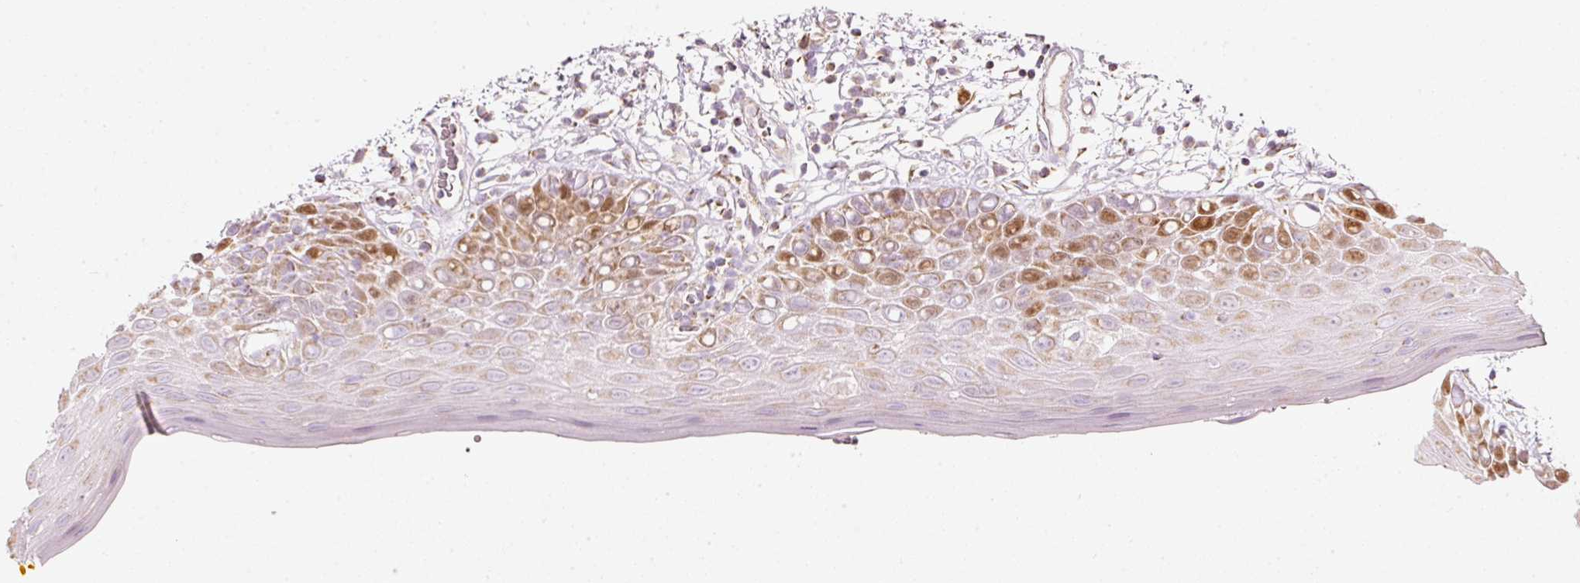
{"staining": {"intensity": "moderate", "quantity": "25%-75%", "location": "nuclear"}, "tissue": "oral mucosa", "cell_type": "Squamous epithelial cells", "image_type": "normal", "snomed": [{"axis": "morphology", "description": "Normal tissue, NOS"}, {"axis": "morphology", "description": "Squamous cell carcinoma, NOS"}, {"axis": "topography", "description": "Oral tissue"}, {"axis": "topography", "description": "Tounge, NOS"}, {"axis": "topography", "description": "Head-Neck"}], "caption": "This is a micrograph of IHC staining of unremarkable oral mucosa, which shows moderate staining in the nuclear of squamous epithelial cells.", "gene": "DUT", "patient": {"sex": "male", "age": 76}}